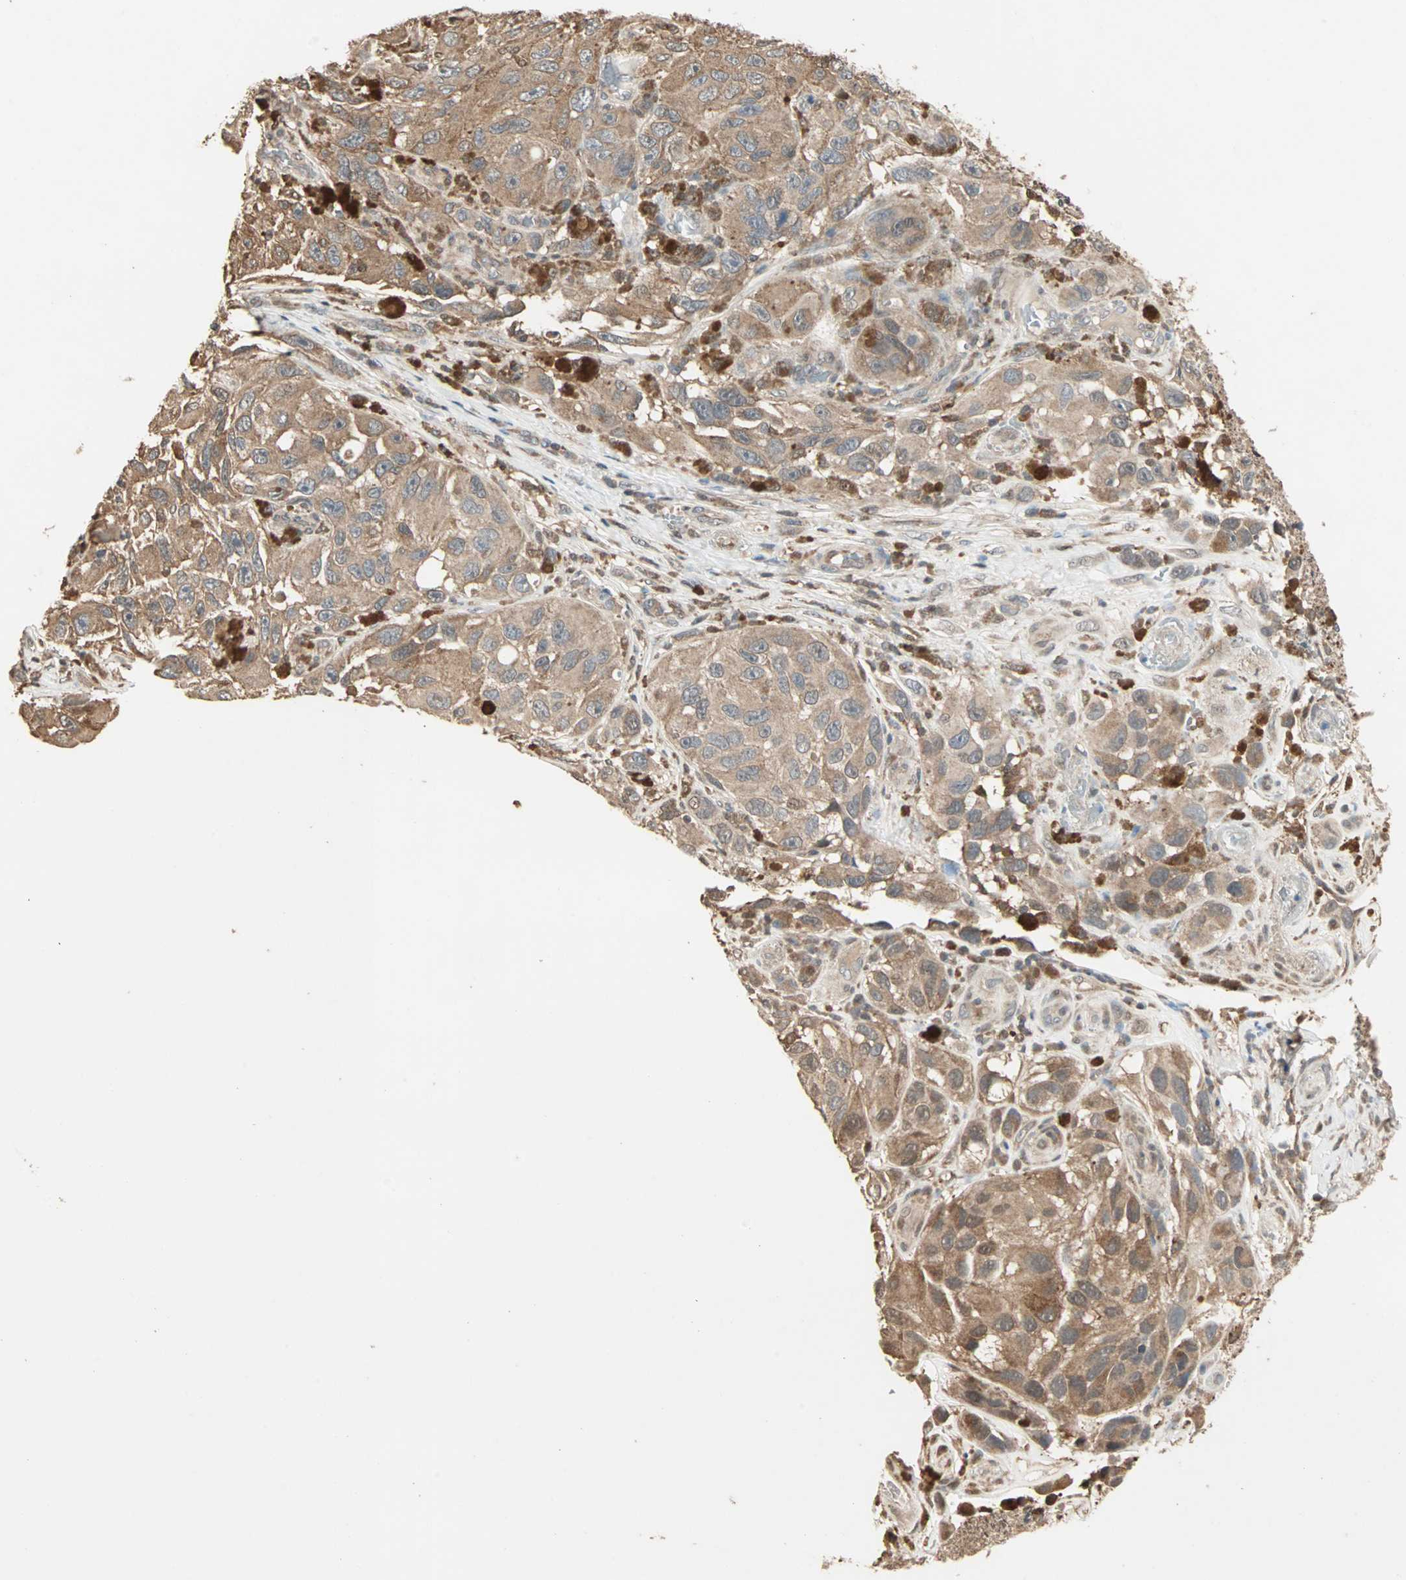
{"staining": {"intensity": "moderate", "quantity": ">75%", "location": "cytoplasmic/membranous"}, "tissue": "melanoma", "cell_type": "Tumor cells", "image_type": "cancer", "snomed": [{"axis": "morphology", "description": "Malignant melanoma, NOS"}, {"axis": "topography", "description": "Skin"}], "caption": "Human malignant melanoma stained for a protein (brown) demonstrates moderate cytoplasmic/membranous positive positivity in about >75% of tumor cells.", "gene": "DRG2", "patient": {"sex": "female", "age": 73}}